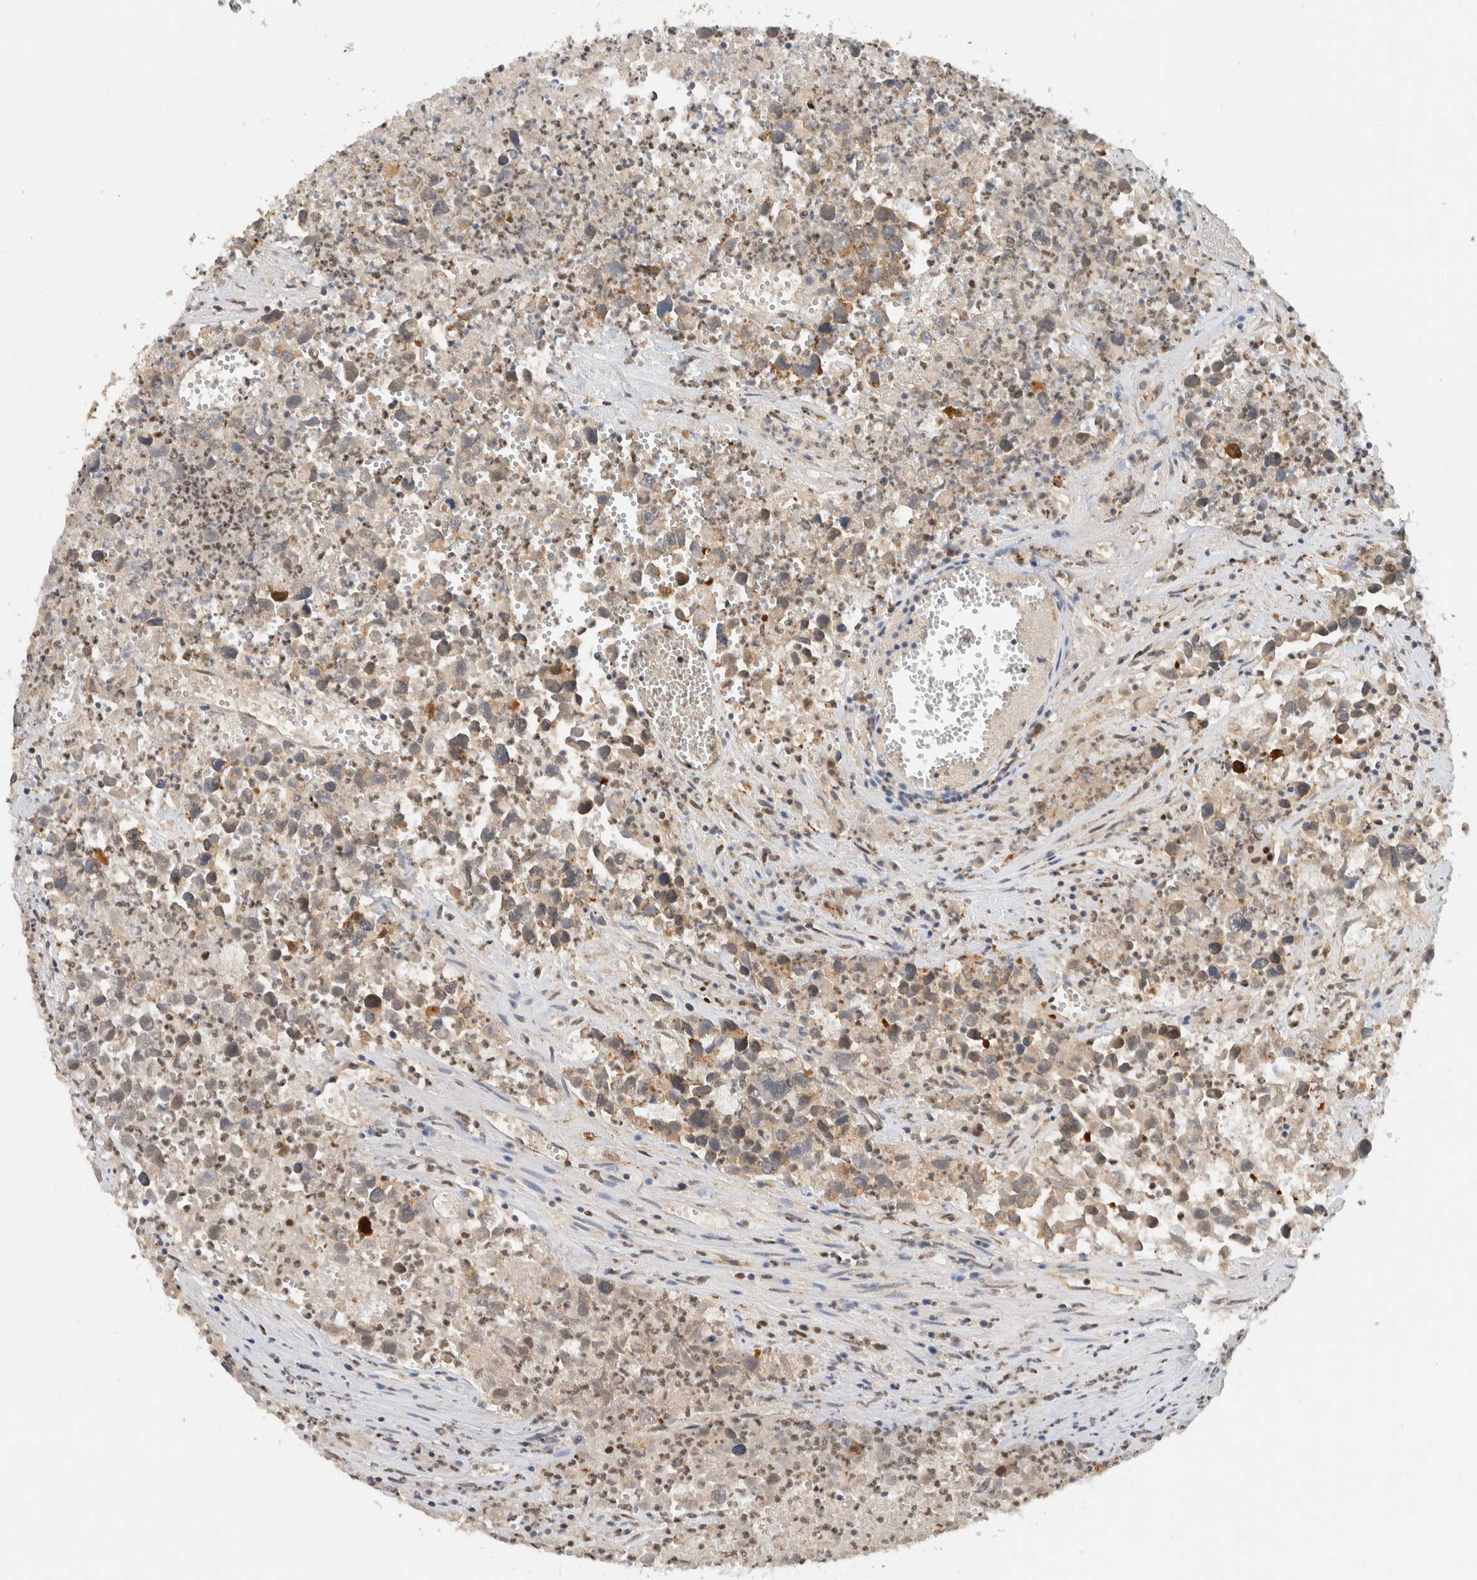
{"staining": {"intensity": "strong", "quantity": "<25%", "location": "nuclear"}, "tissue": "testis cancer", "cell_type": "Tumor cells", "image_type": "cancer", "snomed": [{"axis": "morphology", "description": "Seminoma, NOS"}, {"axis": "morphology", "description": "Carcinoma, Embryonal, NOS"}, {"axis": "topography", "description": "Testis"}], "caption": "Immunohistochemical staining of human seminoma (testis) shows medium levels of strong nuclear protein positivity in approximately <25% of tumor cells.", "gene": "DDX42", "patient": {"sex": "male", "age": 43}}